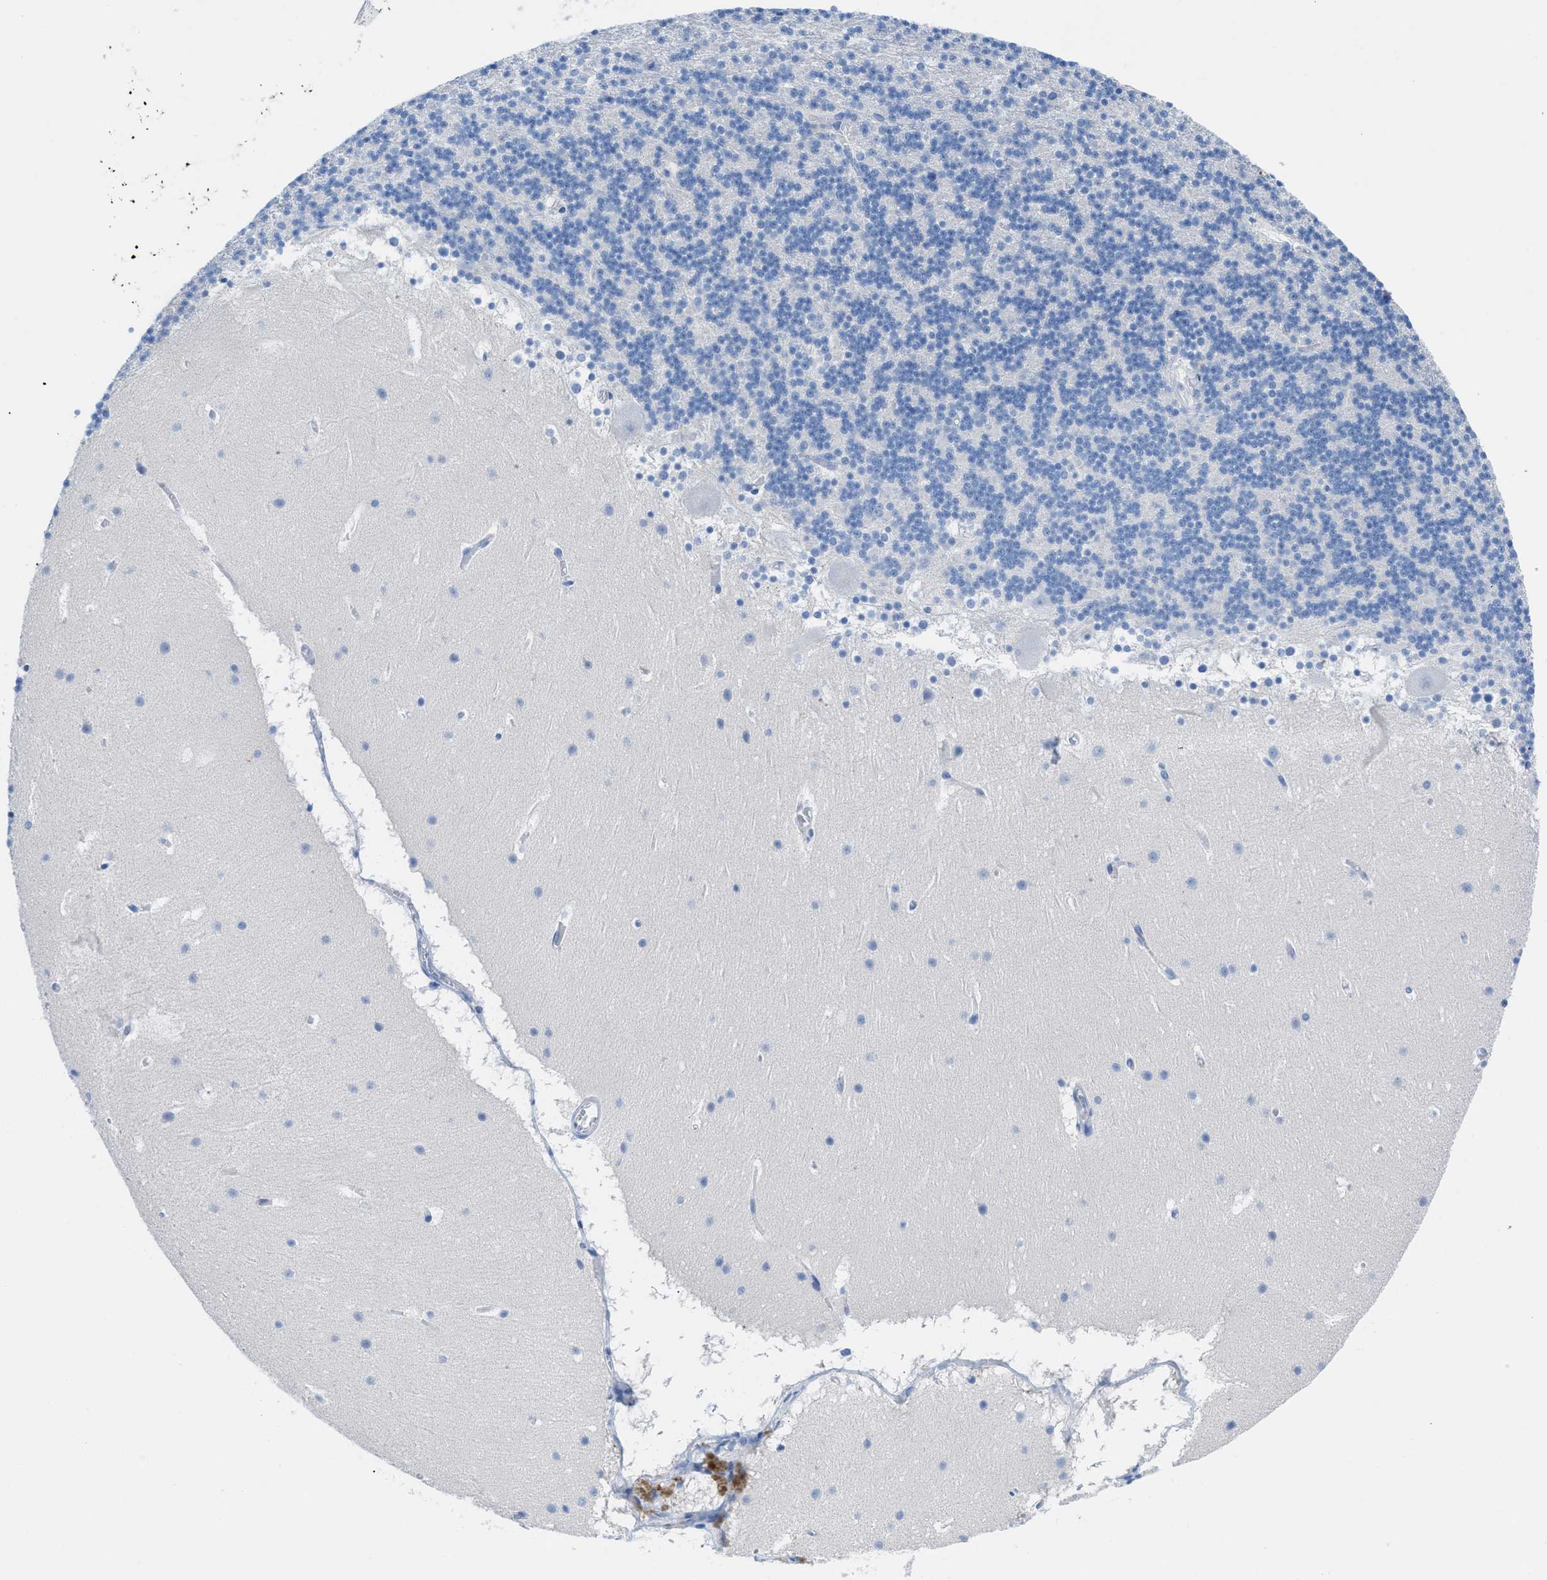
{"staining": {"intensity": "negative", "quantity": "none", "location": "none"}, "tissue": "cerebellum", "cell_type": "Cells in granular layer", "image_type": "normal", "snomed": [{"axis": "morphology", "description": "Normal tissue, NOS"}, {"axis": "topography", "description": "Cerebellum"}], "caption": "Immunohistochemical staining of normal human cerebellum displays no significant staining in cells in granular layer.", "gene": "TCL1A", "patient": {"sex": "male", "age": 45}}